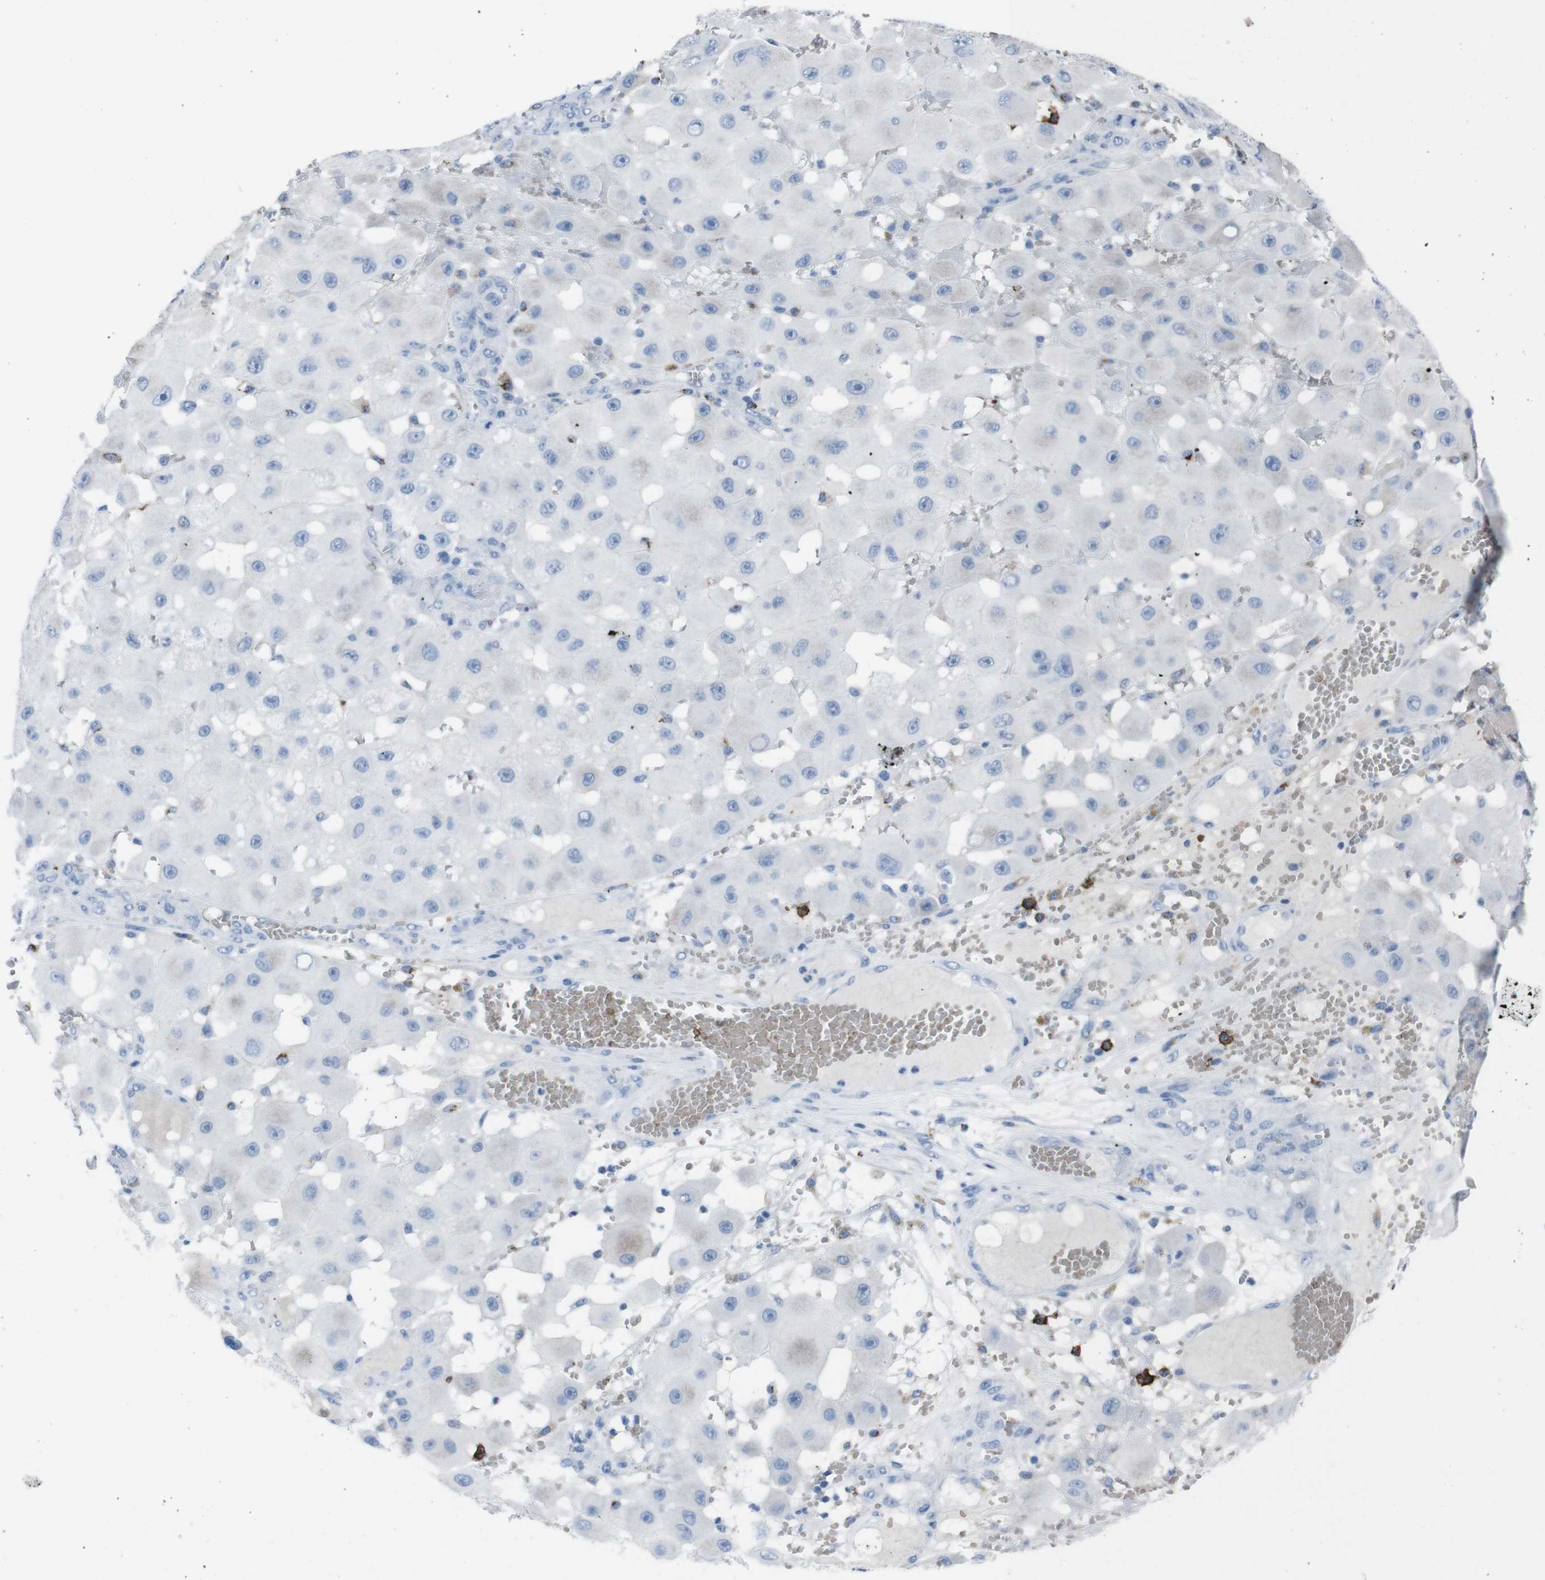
{"staining": {"intensity": "negative", "quantity": "none", "location": "none"}, "tissue": "melanoma", "cell_type": "Tumor cells", "image_type": "cancer", "snomed": [{"axis": "morphology", "description": "Malignant melanoma, NOS"}, {"axis": "topography", "description": "Skin"}], "caption": "The image exhibits no staining of tumor cells in melanoma.", "gene": "ST6GAL1", "patient": {"sex": "female", "age": 81}}